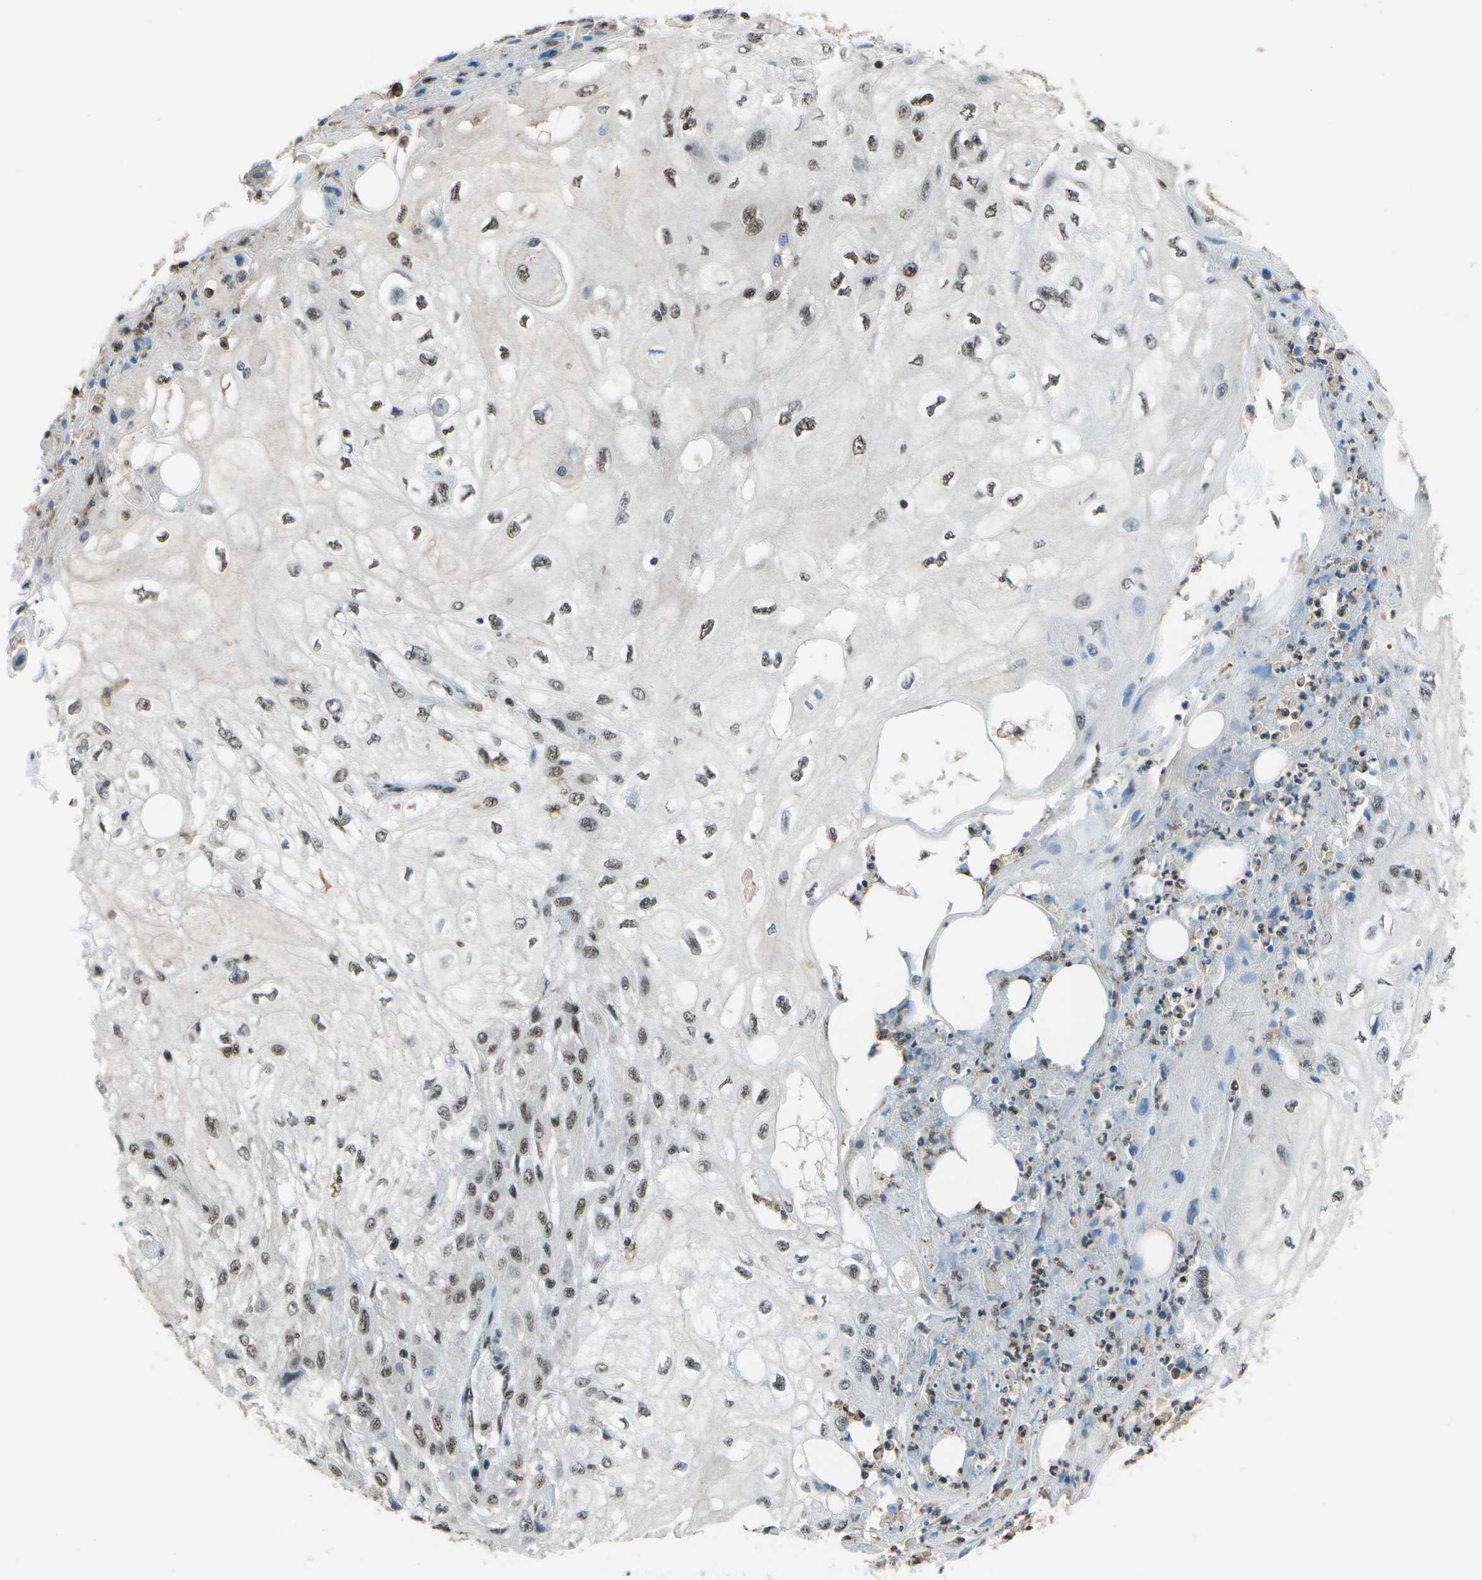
{"staining": {"intensity": "moderate", "quantity": ">75%", "location": "nuclear"}, "tissue": "skin cancer", "cell_type": "Tumor cells", "image_type": "cancer", "snomed": [{"axis": "morphology", "description": "Squamous cell carcinoma, NOS"}, {"axis": "topography", "description": "Skin"}], "caption": "Squamous cell carcinoma (skin) stained for a protein (brown) displays moderate nuclear positive expression in about >75% of tumor cells.", "gene": "DEPDC1", "patient": {"sex": "male", "age": 75}}